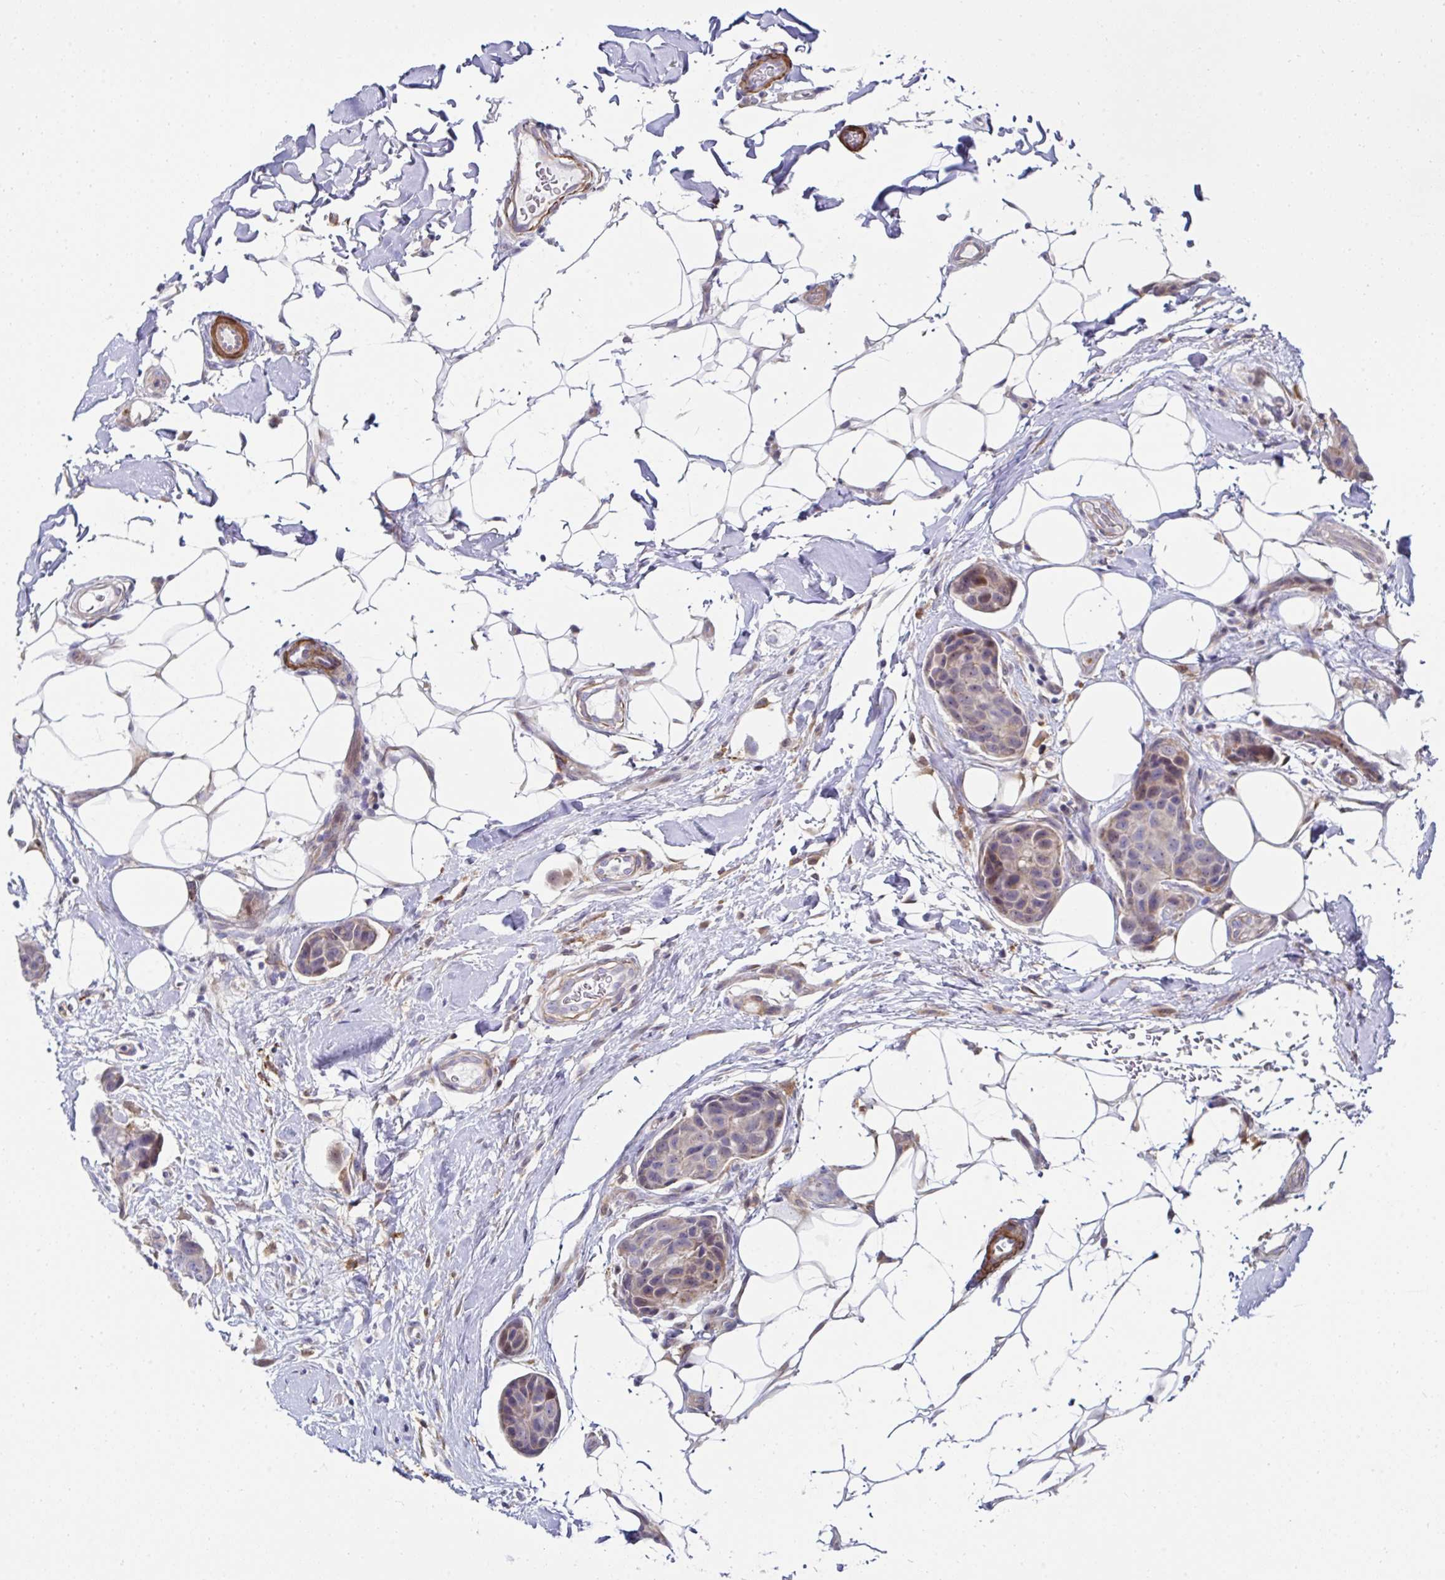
{"staining": {"intensity": "weak", "quantity": ">75%", "location": "cytoplasmic/membranous"}, "tissue": "breast cancer", "cell_type": "Tumor cells", "image_type": "cancer", "snomed": [{"axis": "morphology", "description": "Duct carcinoma"}, {"axis": "topography", "description": "Breast"}, {"axis": "topography", "description": "Lymph node"}], "caption": "The photomicrograph exhibits staining of breast invasive ductal carcinoma, revealing weak cytoplasmic/membranous protein staining (brown color) within tumor cells. Using DAB (3,3'-diaminobenzidine) (brown) and hematoxylin (blue) stains, captured at high magnification using brightfield microscopy.", "gene": "FBXL13", "patient": {"sex": "female", "age": 80}}